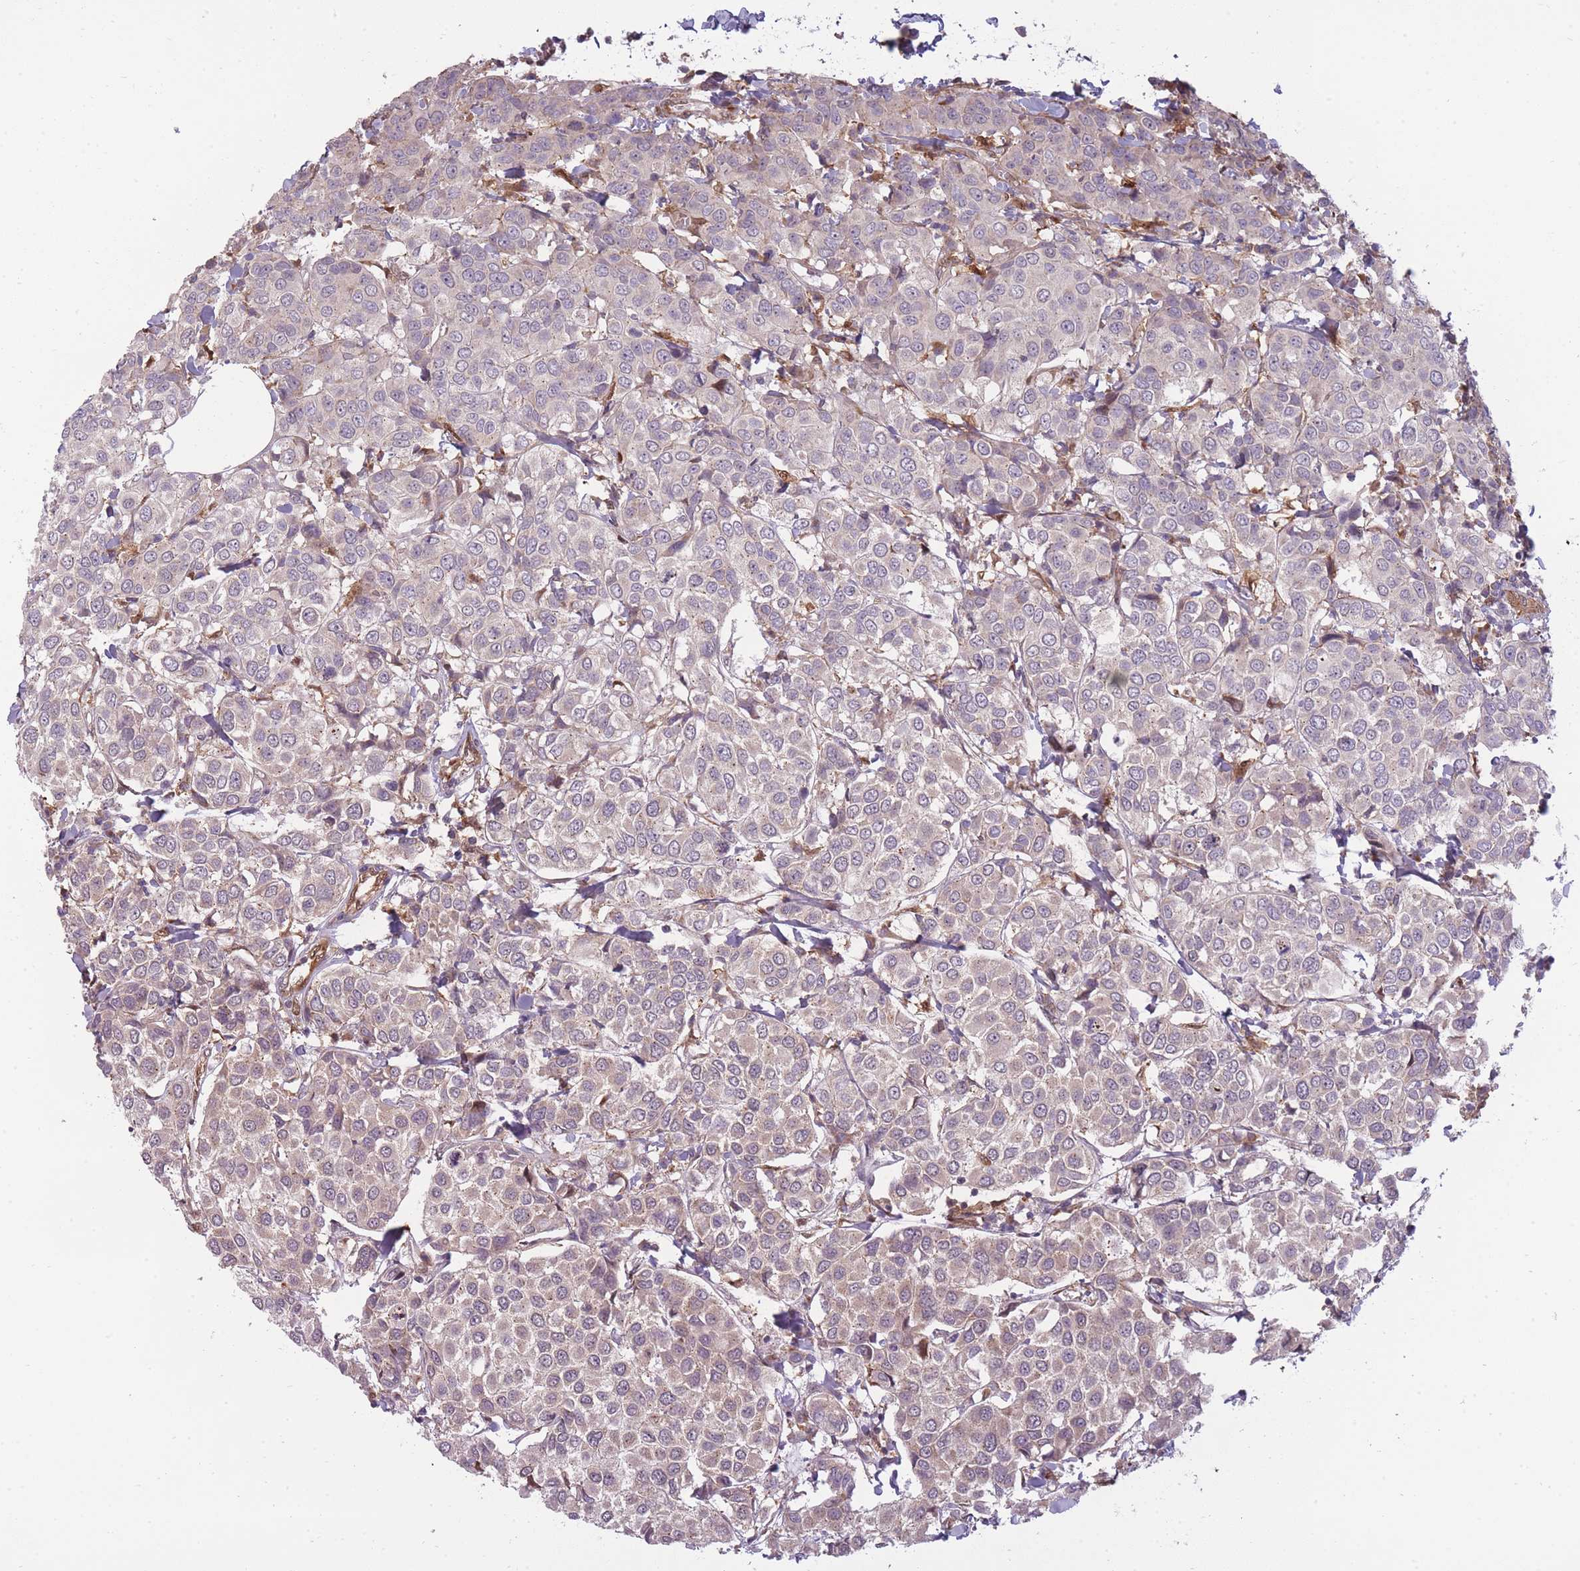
{"staining": {"intensity": "negative", "quantity": "none", "location": "none"}, "tissue": "breast cancer", "cell_type": "Tumor cells", "image_type": "cancer", "snomed": [{"axis": "morphology", "description": "Duct carcinoma"}, {"axis": "topography", "description": "Breast"}], "caption": "High power microscopy histopathology image of an IHC histopathology image of breast cancer (intraductal carcinoma), revealing no significant staining in tumor cells. (Stains: DAB (3,3'-diaminobenzidine) immunohistochemistry with hematoxylin counter stain, Microscopy: brightfield microscopy at high magnification).", "gene": "LGALS9", "patient": {"sex": "female", "age": 55}}